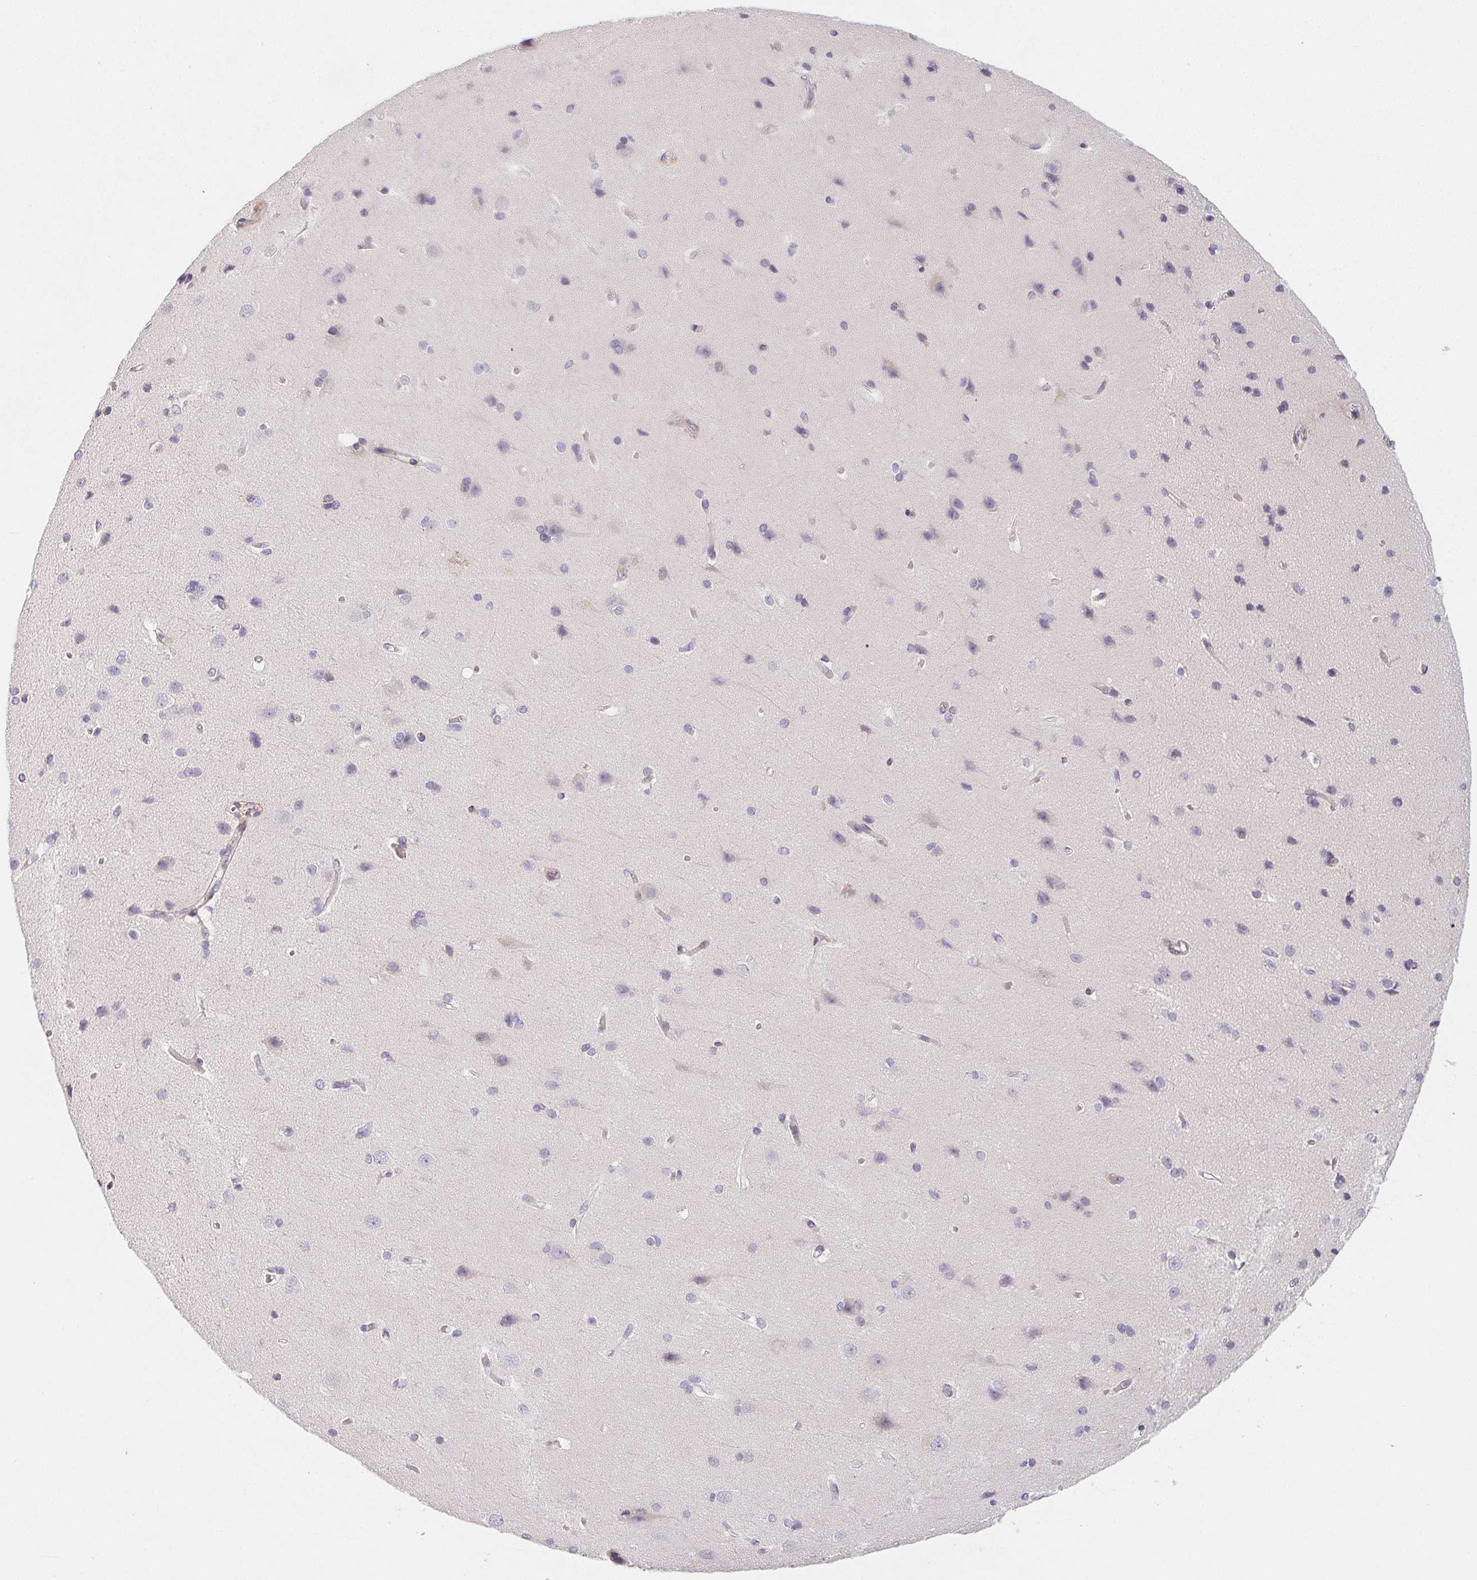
{"staining": {"intensity": "negative", "quantity": "none", "location": "none"}, "tissue": "cerebral cortex", "cell_type": "Endothelial cells", "image_type": "normal", "snomed": [{"axis": "morphology", "description": "Normal tissue, NOS"}, {"axis": "topography", "description": "Cerebral cortex"}], "caption": "The micrograph reveals no staining of endothelial cells in unremarkable cerebral cortex. (IHC, brightfield microscopy, high magnification).", "gene": "LRRC23", "patient": {"sex": "male", "age": 37}}